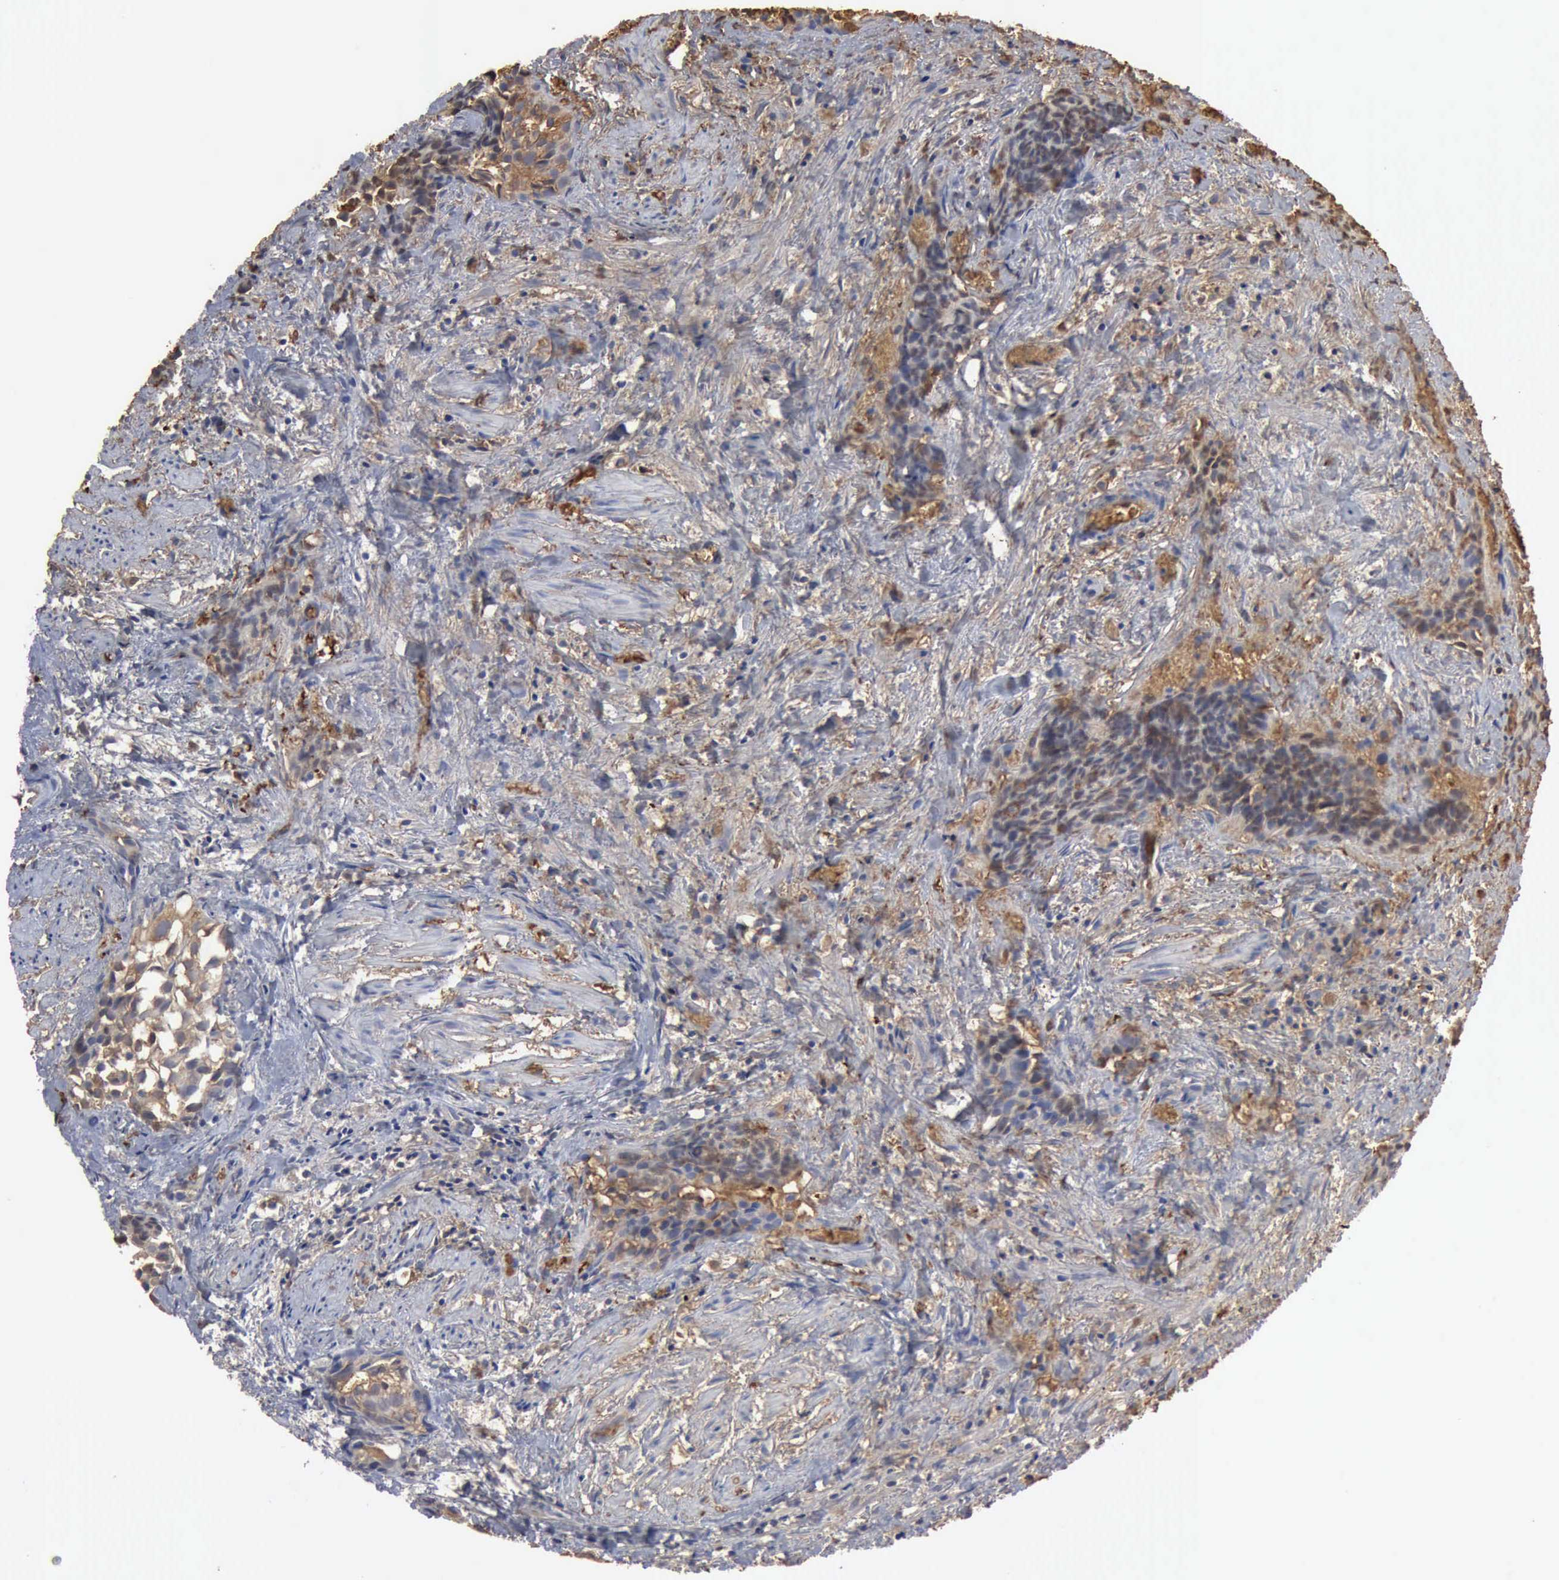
{"staining": {"intensity": "weak", "quantity": "25%-75%", "location": "cytoplasmic/membranous"}, "tissue": "urothelial cancer", "cell_type": "Tumor cells", "image_type": "cancer", "snomed": [{"axis": "morphology", "description": "Urothelial carcinoma, High grade"}, {"axis": "topography", "description": "Urinary bladder"}], "caption": "Human urothelial carcinoma (high-grade) stained for a protein (brown) shows weak cytoplasmic/membranous positive staining in about 25%-75% of tumor cells.", "gene": "TGFB1", "patient": {"sex": "female", "age": 78}}